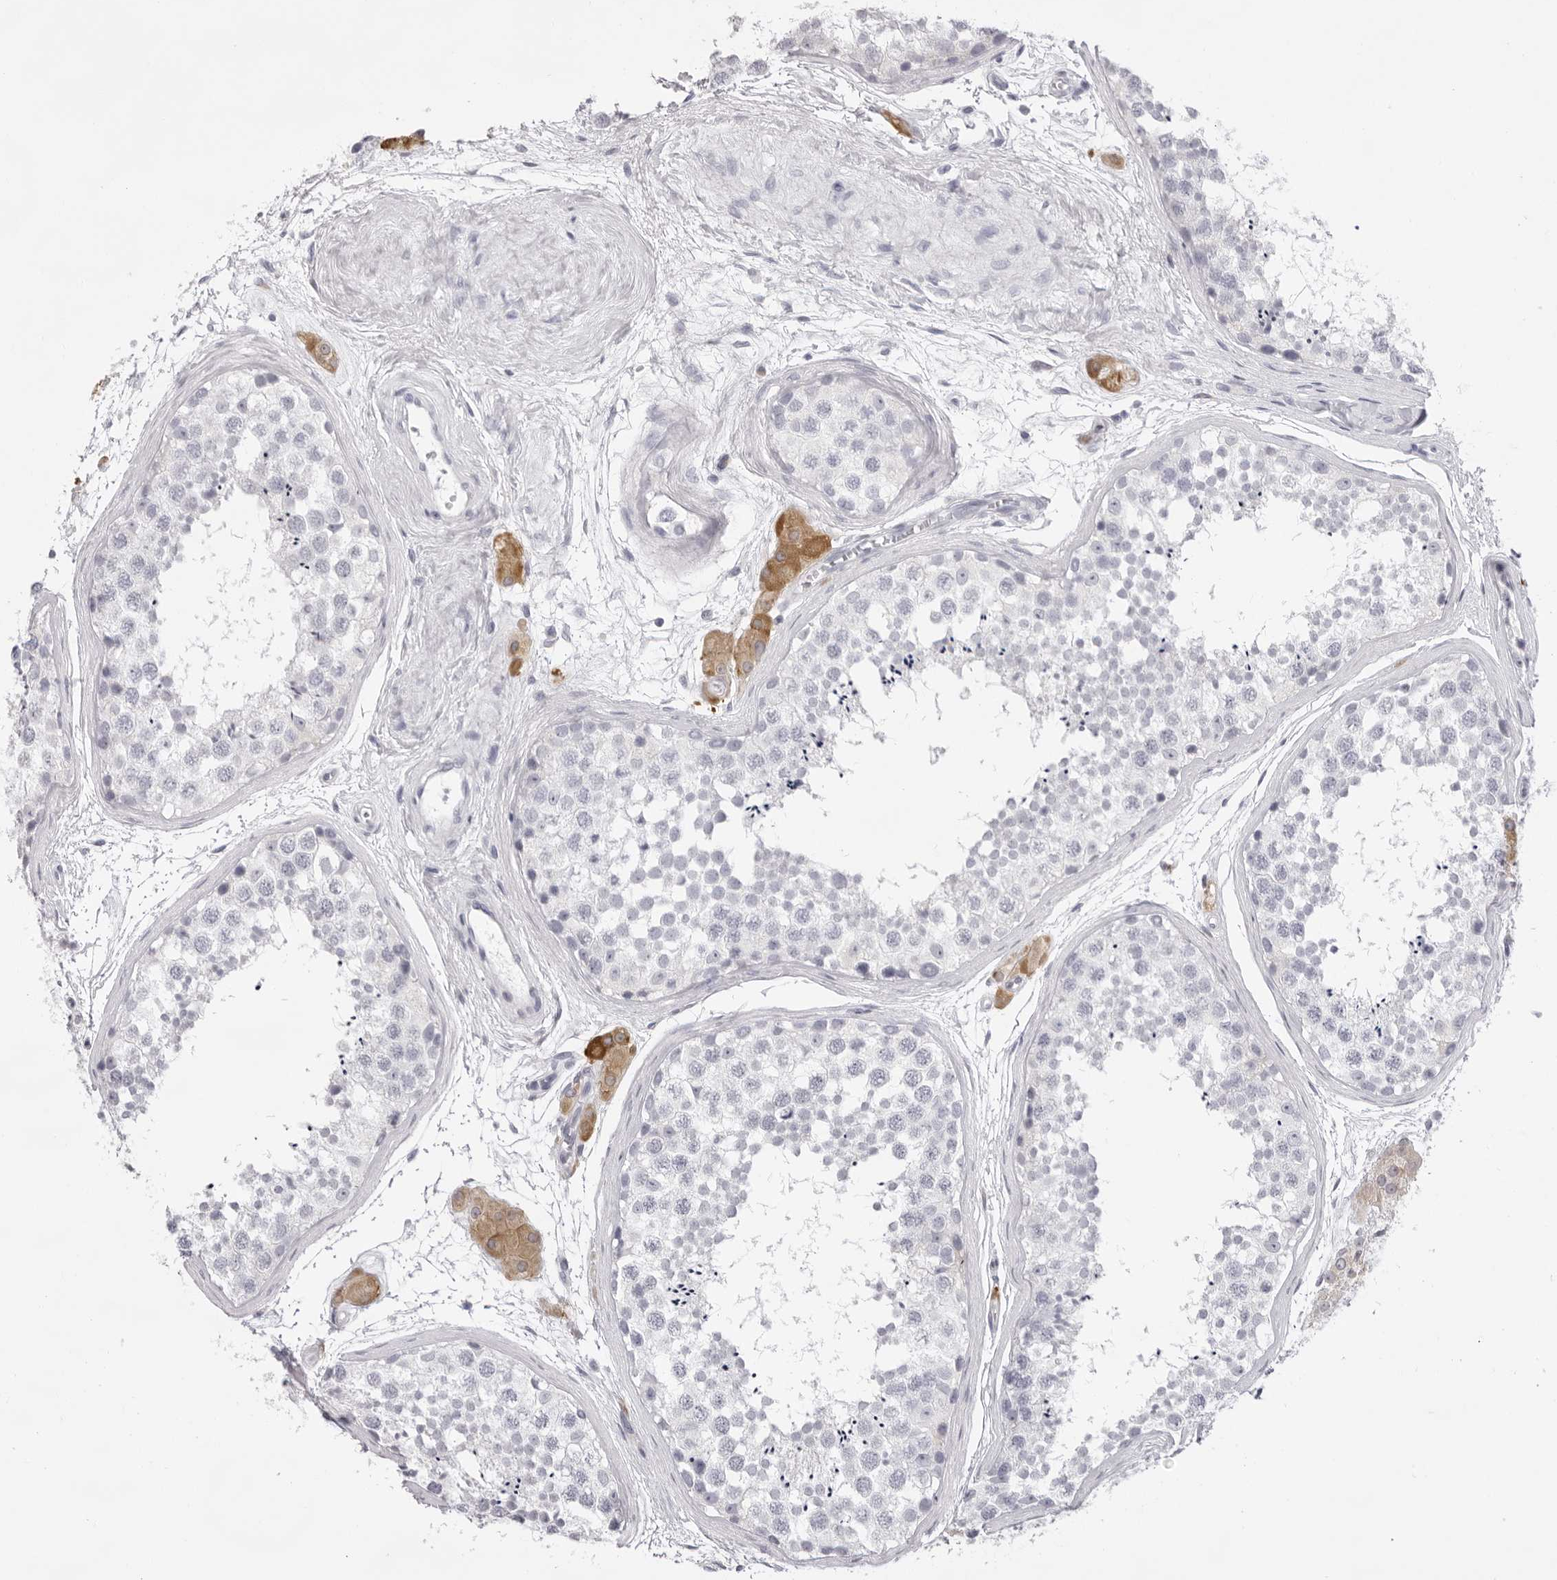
{"staining": {"intensity": "negative", "quantity": "none", "location": "none"}, "tissue": "testis", "cell_type": "Cells in seminiferous ducts", "image_type": "normal", "snomed": [{"axis": "morphology", "description": "Normal tissue, NOS"}, {"axis": "topography", "description": "Testis"}], "caption": "The histopathology image reveals no significant positivity in cells in seminiferous ducts of testis. (IHC, brightfield microscopy, high magnification).", "gene": "SMIM2", "patient": {"sex": "male", "age": 56}}